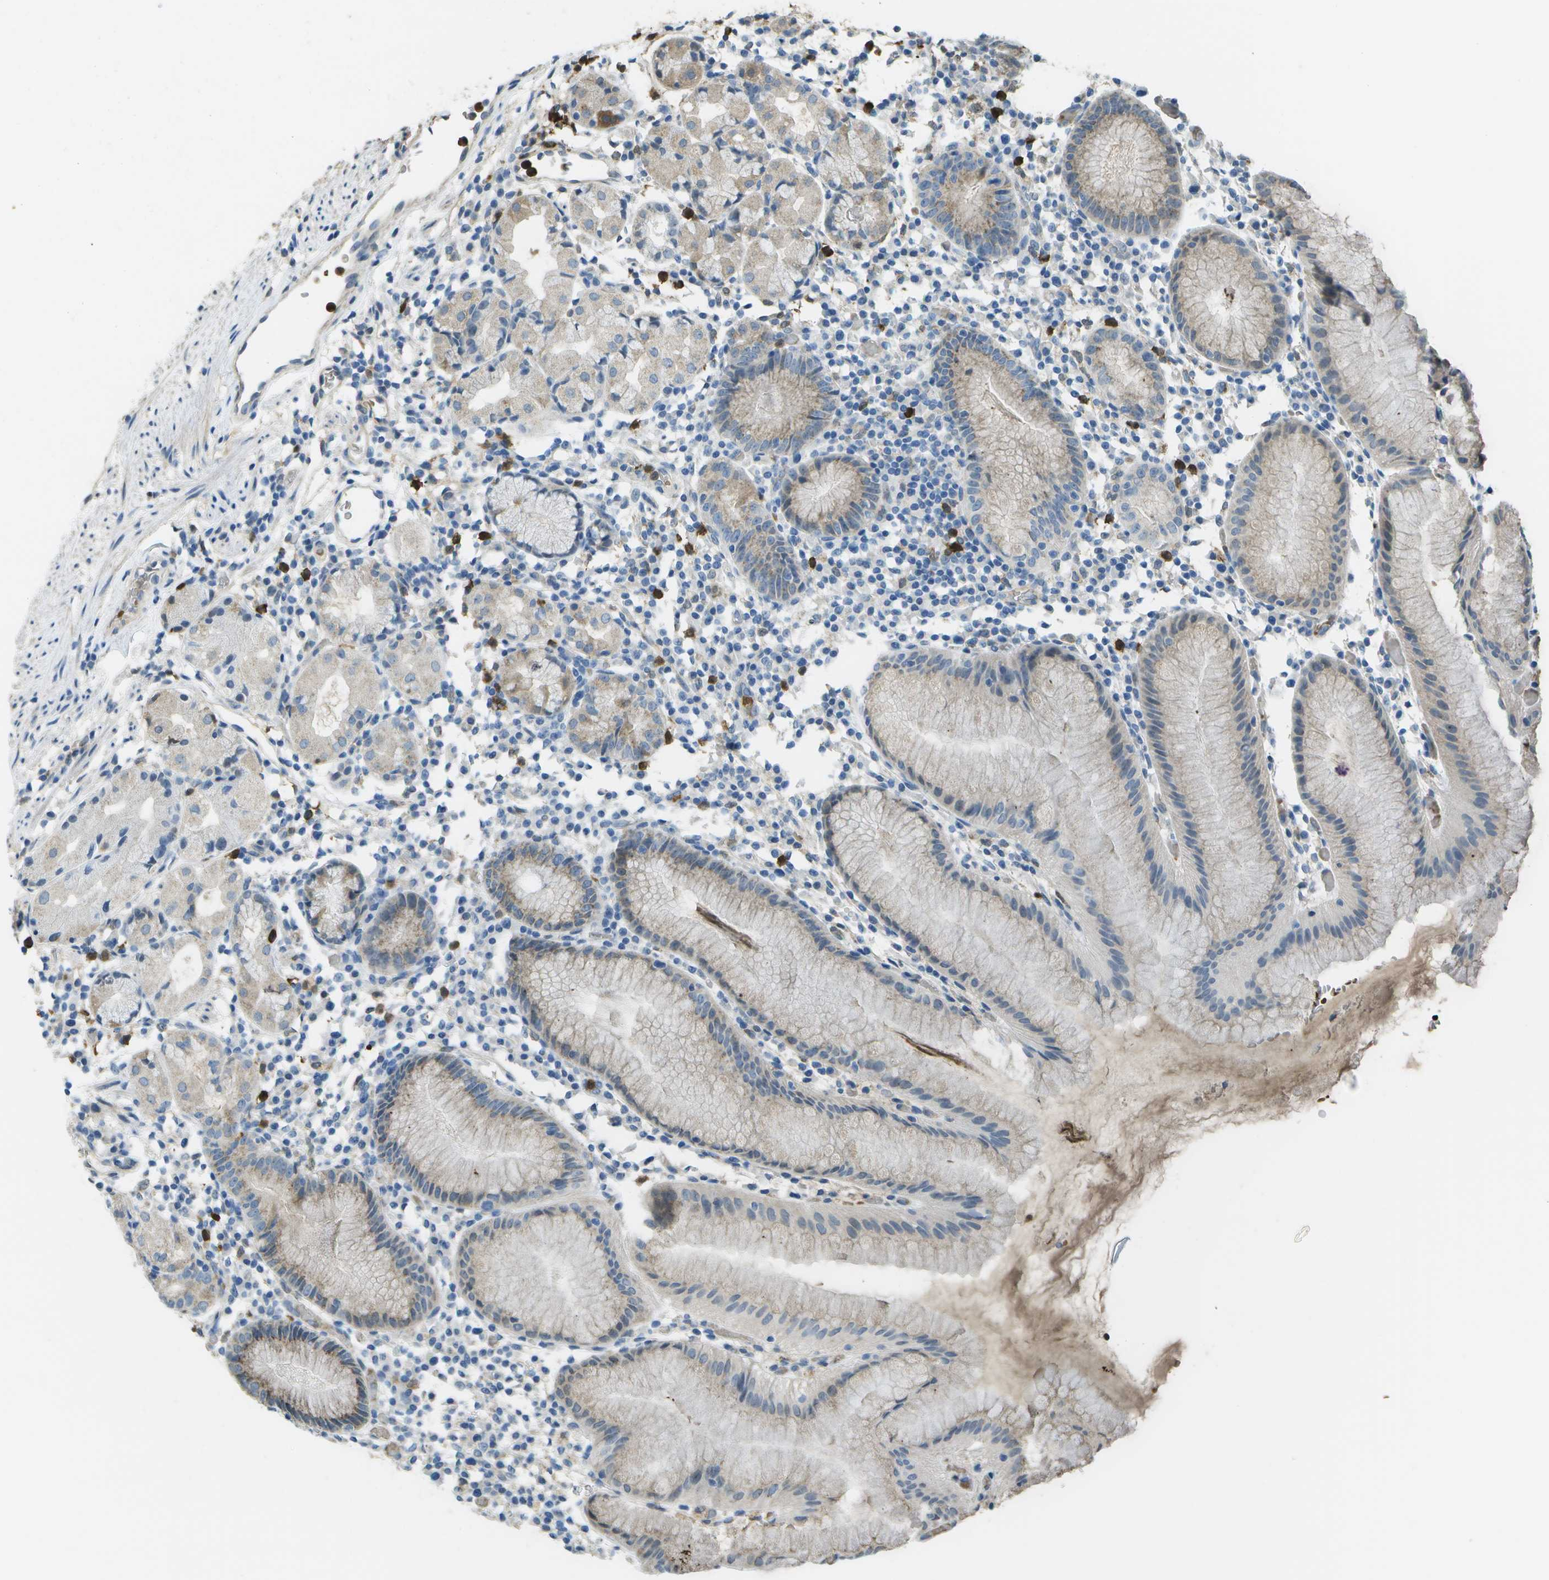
{"staining": {"intensity": "moderate", "quantity": "25%-75%", "location": "cytoplasmic/membranous"}, "tissue": "stomach", "cell_type": "Glandular cells", "image_type": "normal", "snomed": [{"axis": "morphology", "description": "Normal tissue, NOS"}, {"axis": "topography", "description": "Stomach"}, {"axis": "topography", "description": "Stomach, lower"}], "caption": "Moderate cytoplasmic/membranous protein expression is appreciated in approximately 25%-75% of glandular cells in stomach.", "gene": "CACHD1", "patient": {"sex": "female", "age": 75}}